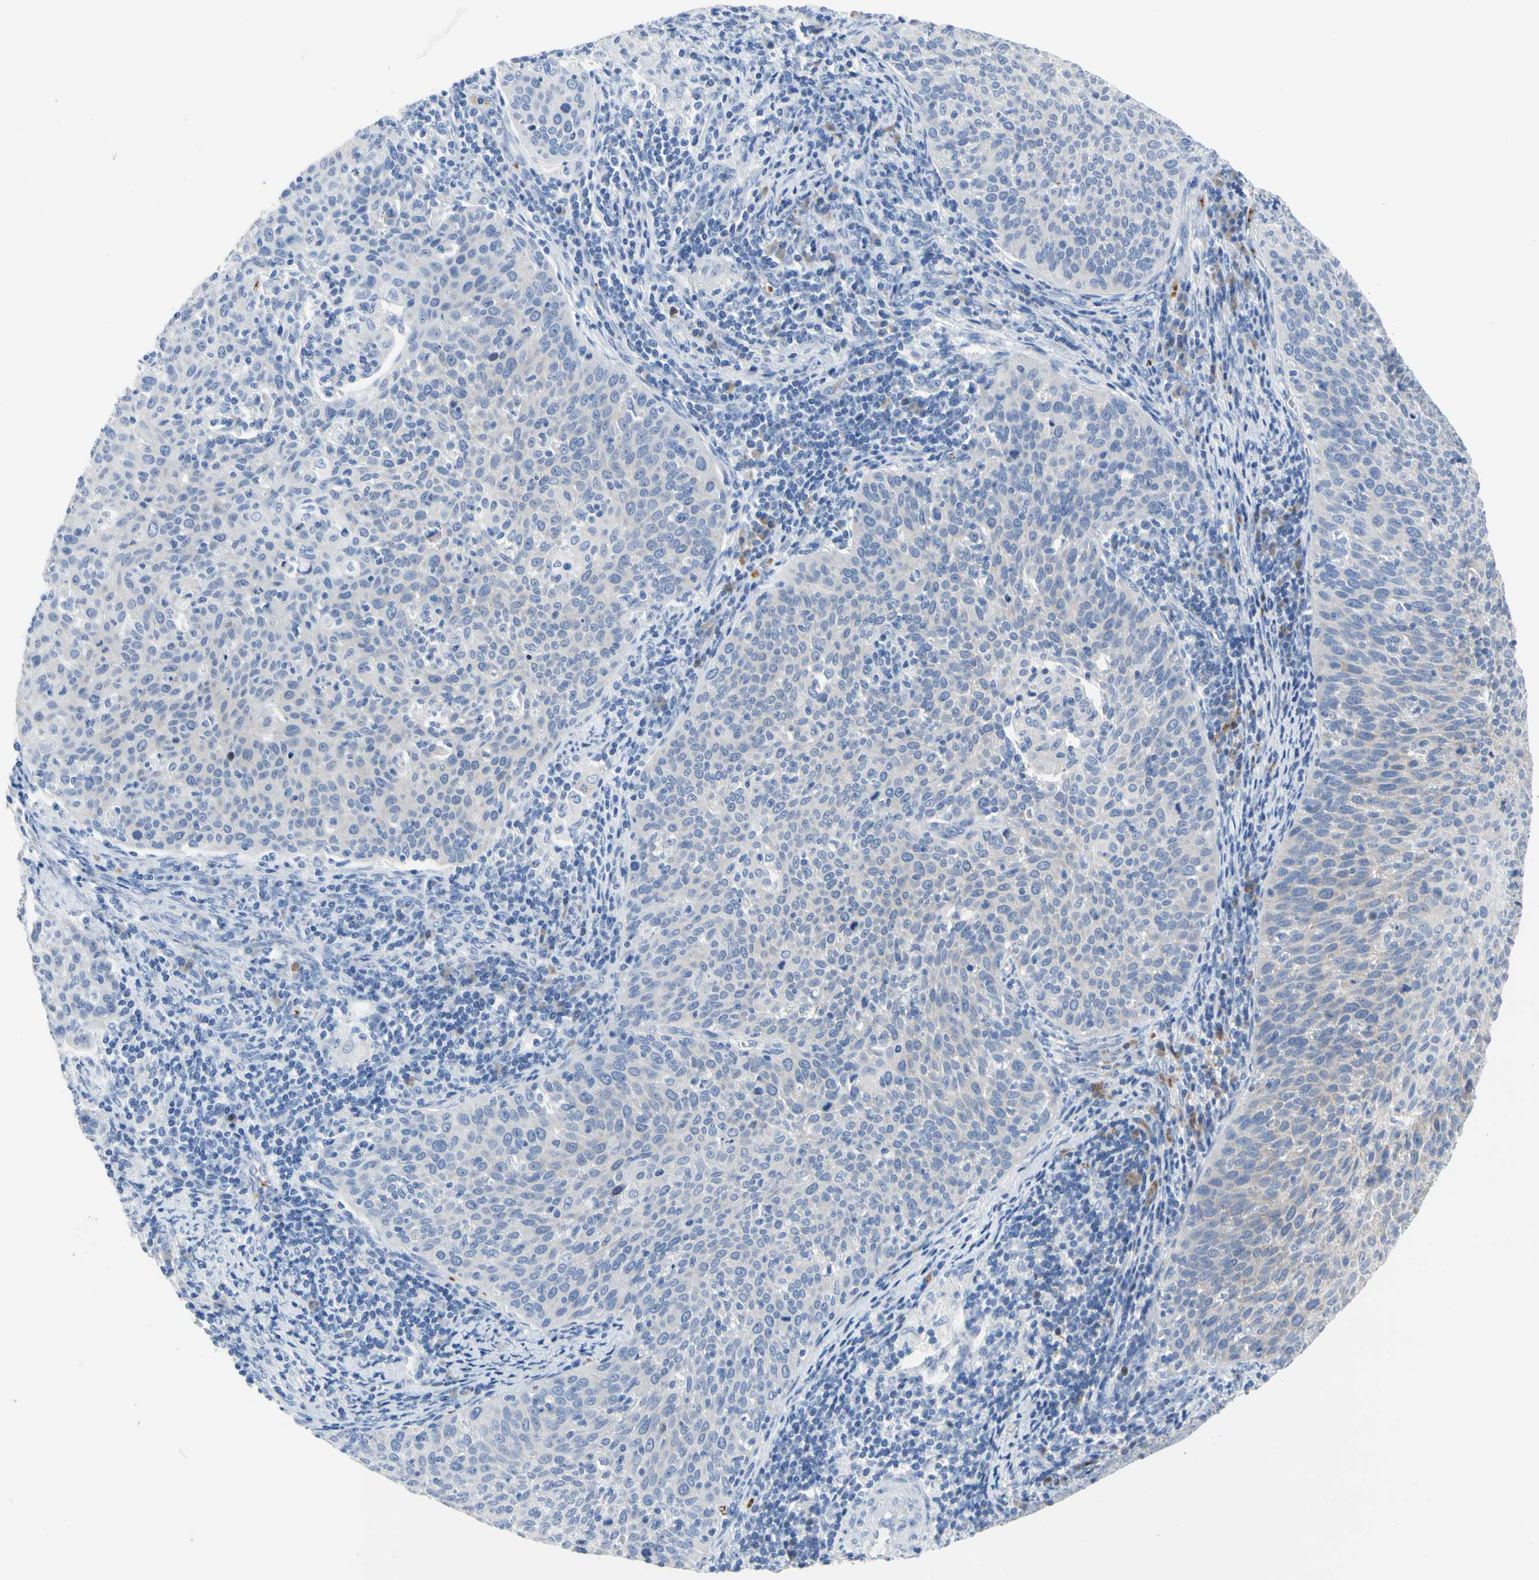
{"staining": {"intensity": "weak", "quantity": "<25%", "location": "cytoplasmic/membranous"}, "tissue": "cervical cancer", "cell_type": "Tumor cells", "image_type": "cancer", "snomed": [{"axis": "morphology", "description": "Squamous cell carcinoma, NOS"}, {"axis": "topography", "description": "Cervix"}], "caption": "IHC histopathology image of neoplastic tissue: human squamous cell carcinoma (cervical) stained with DAB (3,3'-diaminobenzidine) demonstrates no significant protein staining in tumor cells. (Stains: DAB IHC with hematoxylin counter stain, Microscopy: brightfield microscopy at high magnification).", "gene": "HMGCR", "patient": {"sex": "female", "age": 38}}